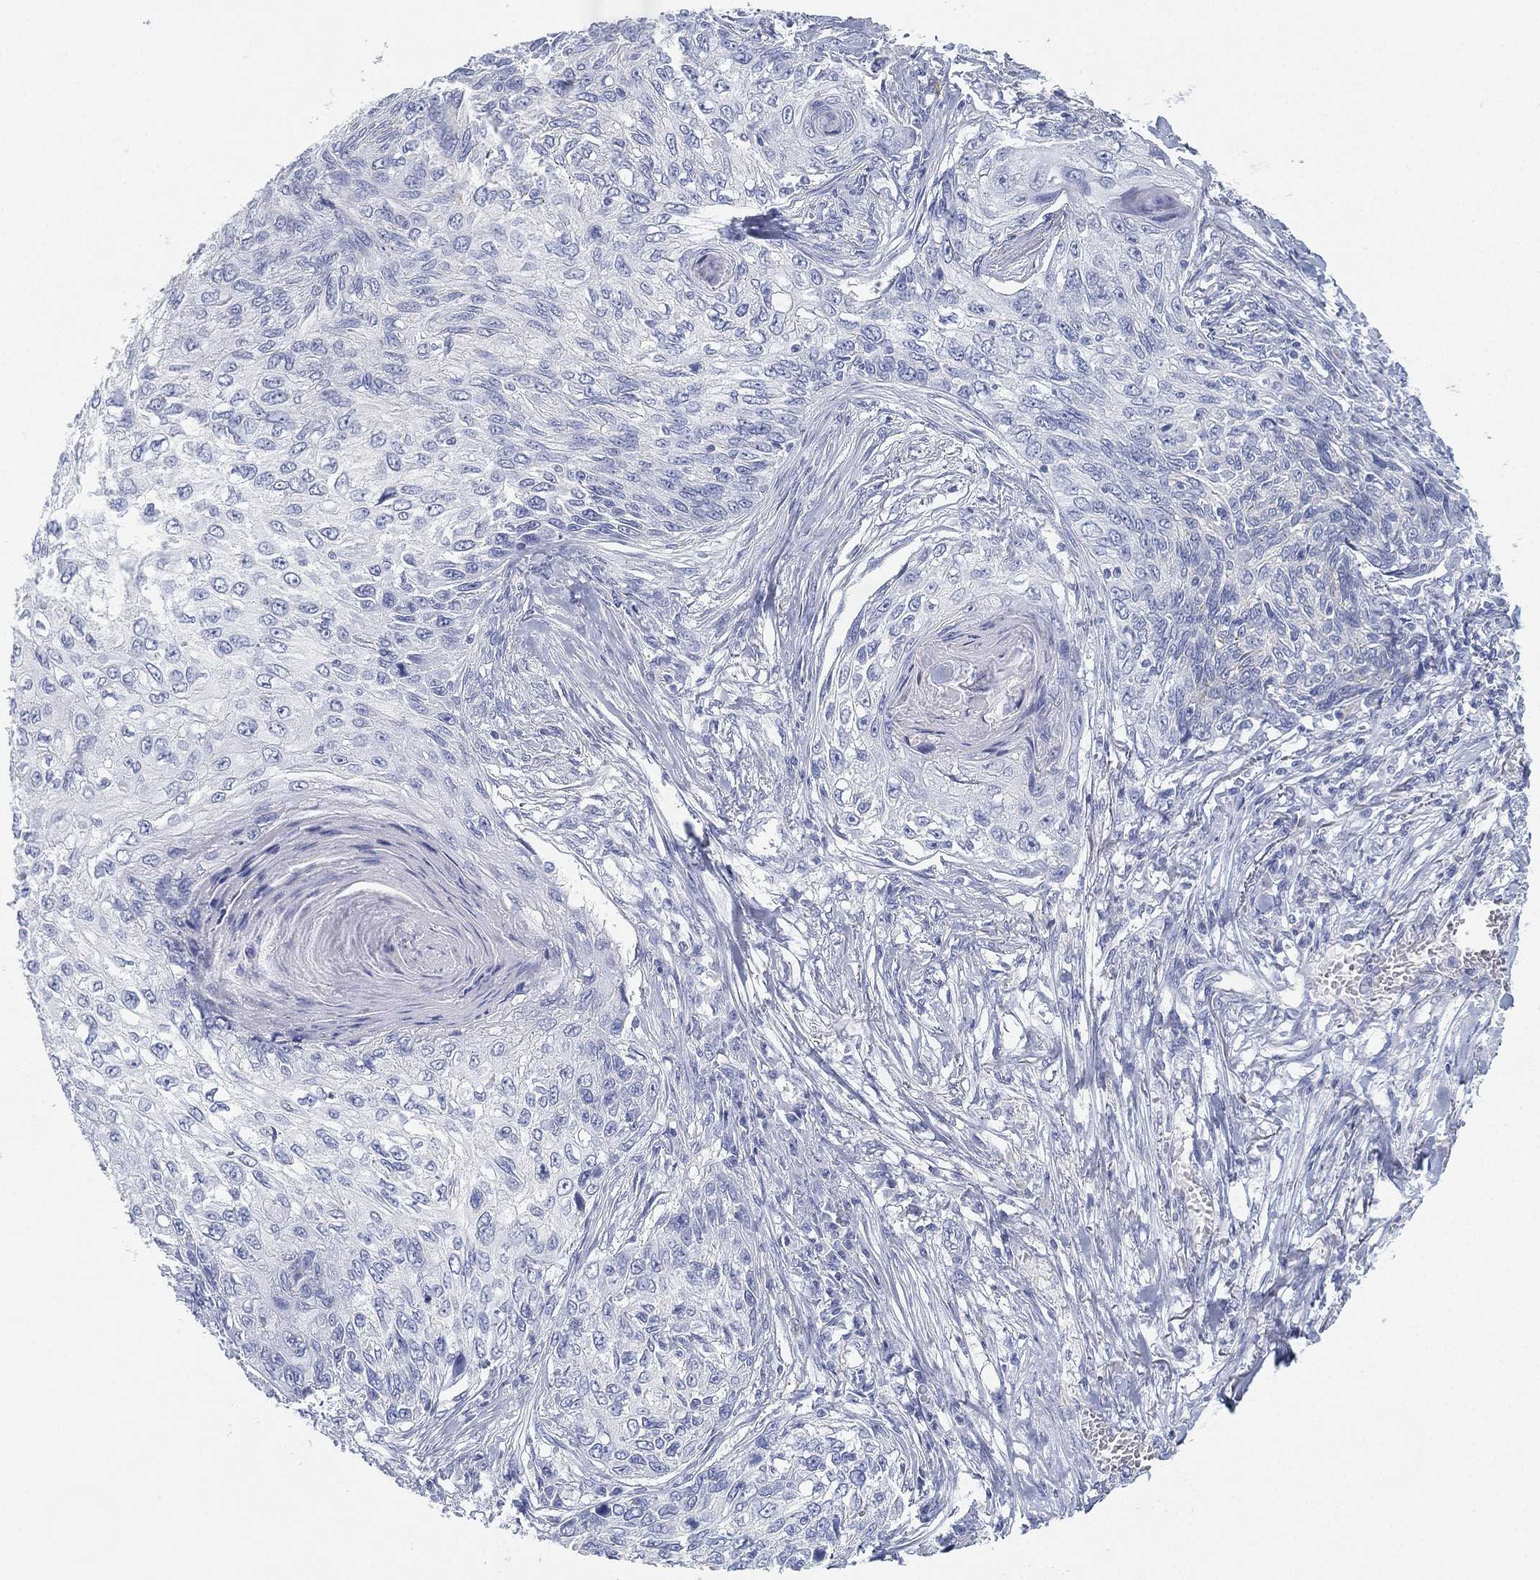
{"staining": {"intensity": "negative", "quantity": "none", "location": "none"}, "tissue": "skin cancer", "cell_type": "Tumor cells", "image_type": "cancer", "snomed": [{"axis": "morphology", "description": "Squamous cell carcinoma, NOS"}, {"axis": "topography", "description": "Skin"}], "caption": "Skin squamous cell carcinoma was stained to show a protein in brown. There is no significant expression in tumor cells.", "gene": "GPR61", "patient": {"sex": "male", "age": 92}}